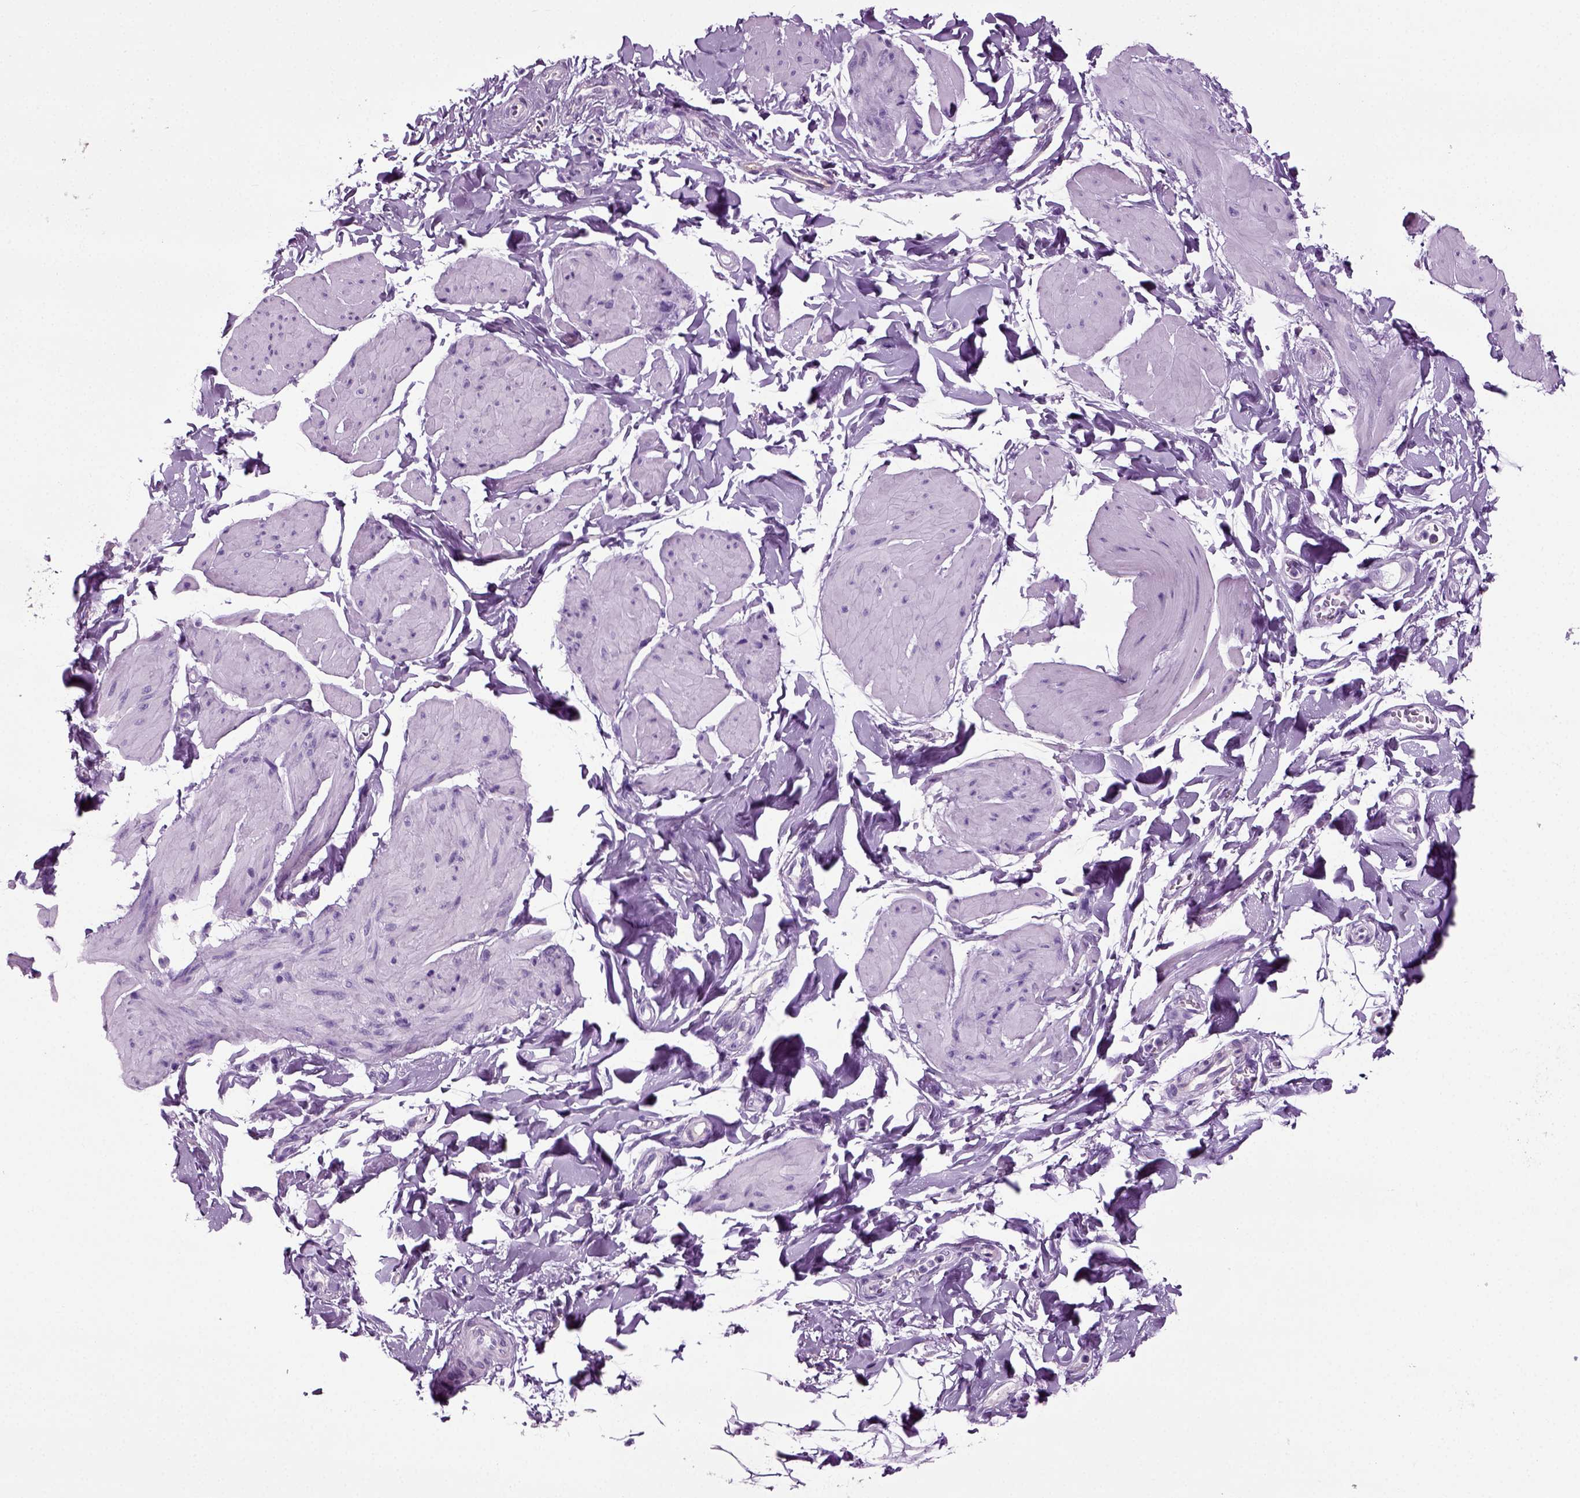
{"staining": {"intensity": "negative", "quantity": "none", "location": "none"}, "tissue": "smooth muscle", "cell_type": "Smooth muscle cells", "image_type": "normal", "snomed": [{"axis": "morphology", "description": "Normal tissue, NOS"}, {"axis": "topography", "description": "Adipose tissue"}, {"axis": "topography", "description": "Smooth muscle"}, {"axis": "topography", "description": "Peripheral nerve tissue"}], "caption": "Immunohistochemistry (IHC) histopathology image of benign smooth muscle: smooth muscle stained with DAB reveals no significant protein staining in smooth muscle cells. The staining was performed using DAB (3,3'-diaminobenzidine) to visualize the protein expression in brown, while the nuclei were stained in blue with hematoxylin (Magnification: 20x).", "gene": "CD109", "patient": {"sex": "male", "age": 83}}